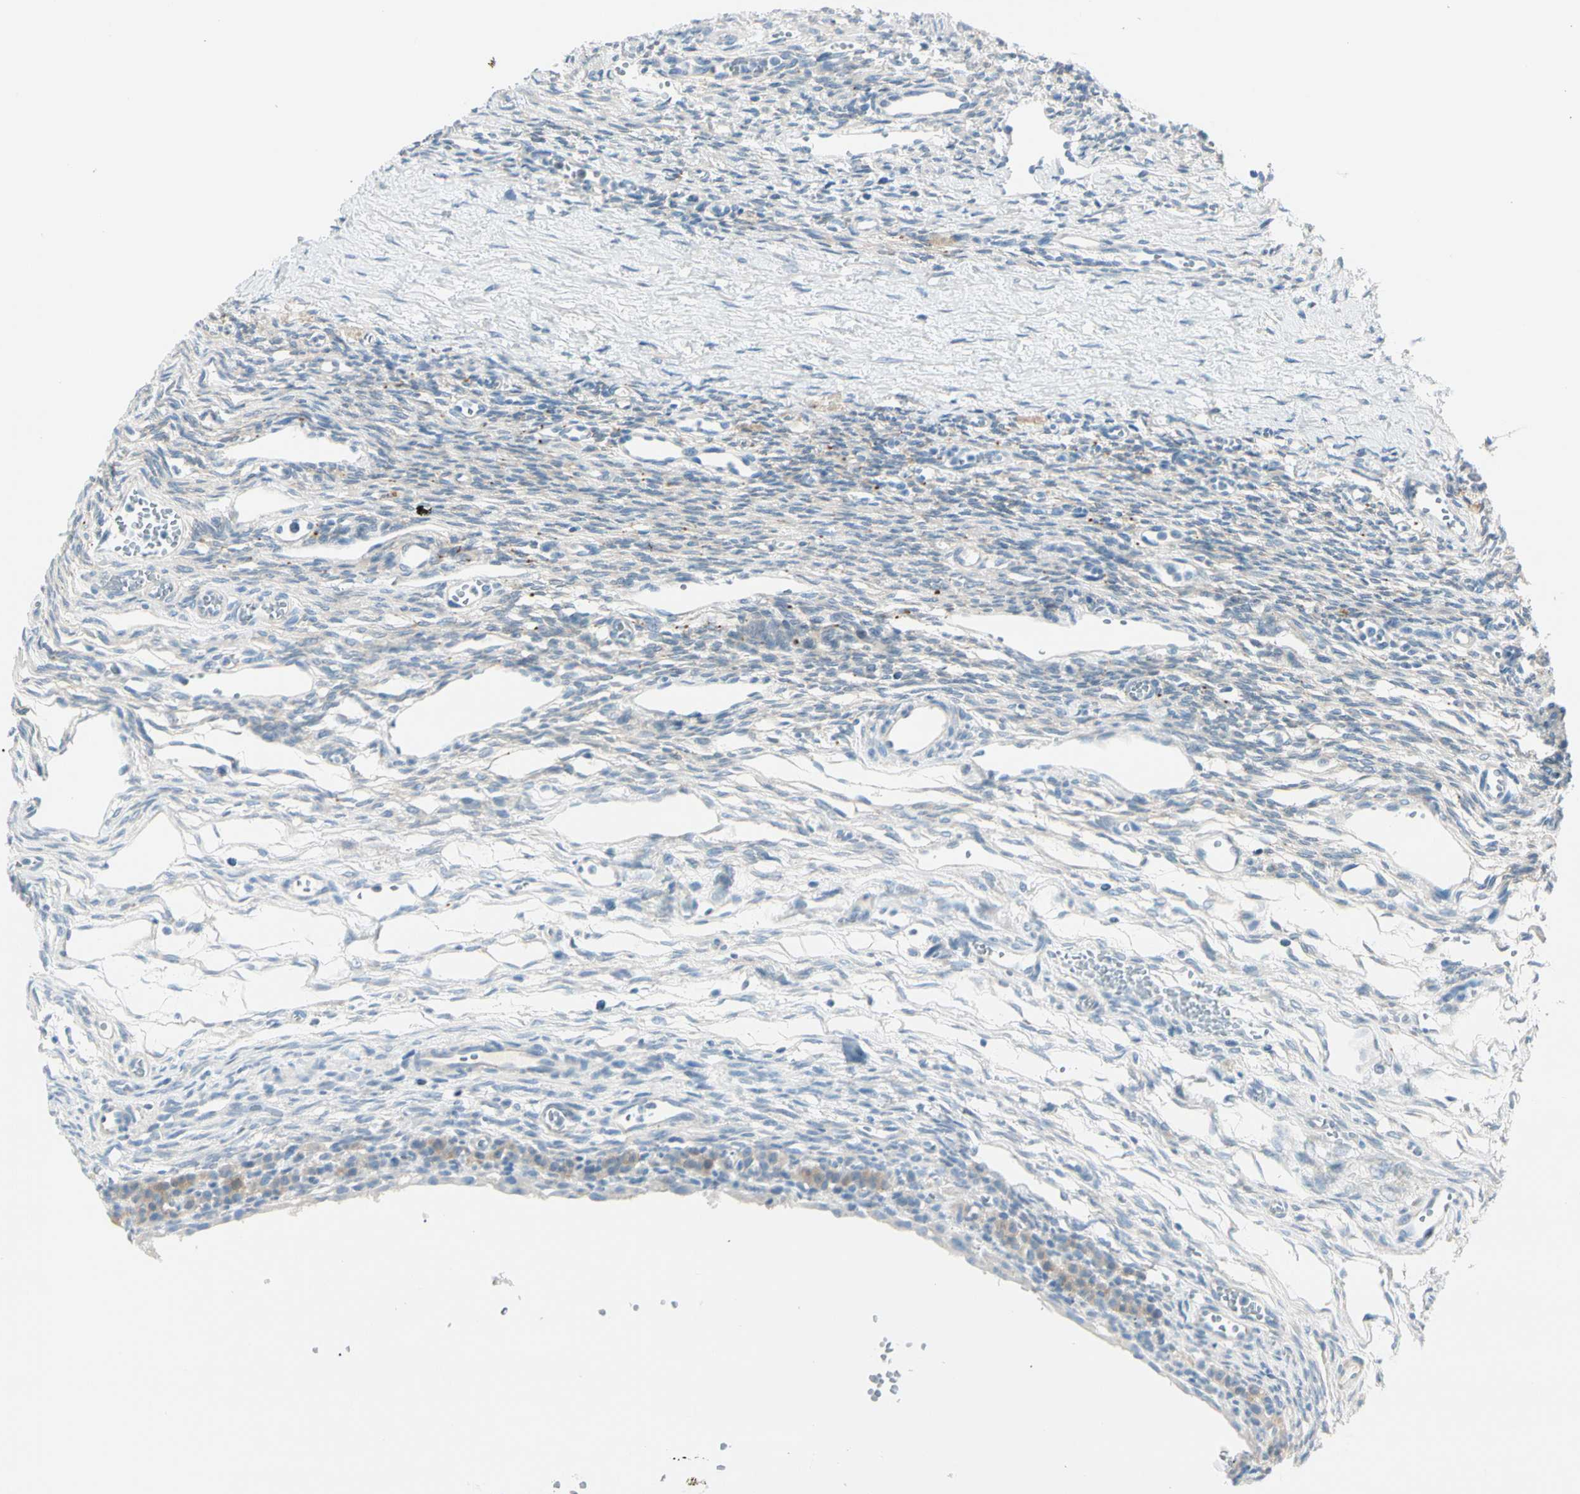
{"staining": {"intensity": "moderate", "quantity": "25%-75%", "location": "cytoplasmic/membranous"}, "tissue": "ovary", "cell_type": "Ovarian stroma cells", "image_type": "normal", "snomed": [{"axis": "morphology", "description": "Normal tissue, NOS"}, {"axis": "topography", "description": "Ovary"}], "caption": "Moderate cytoplasmic/membranous staining for a protein is seen in approximately 25%-75% of ovarian stroma cells of normal ovary using immunohistochemistry (IHC).", "gene": "PEBP1", "patient": {"sex": "female", "age": 33}}